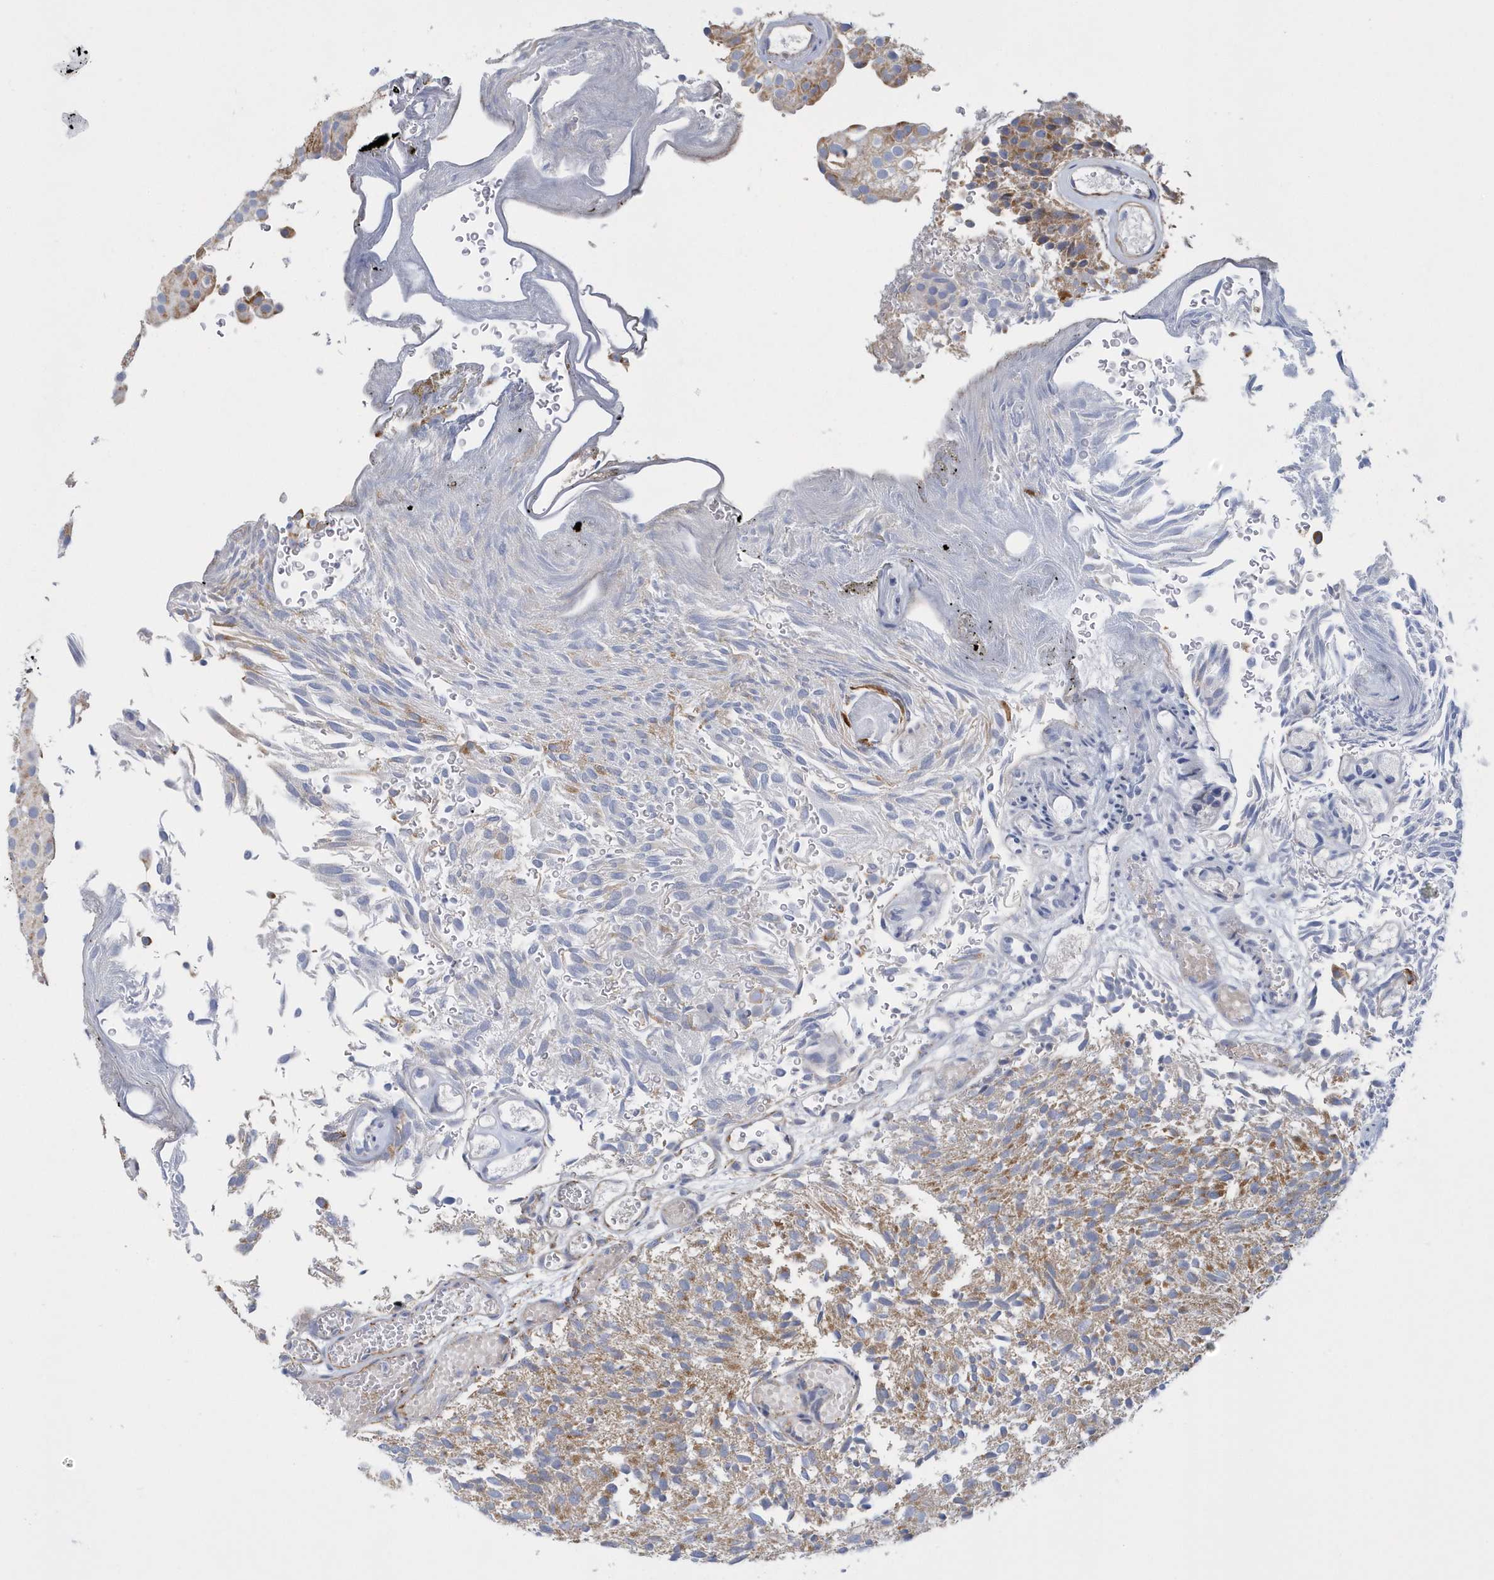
{"staining": {"intensity": "moderate", "quantity": ">75%", "location": "cytoplasmic/membranous"}, "tissue": "urothelial cancer", "cell_type": "Tumor cells", "image_type": "cancer", "snomed": [{"axis": "morphology", "description": "Urothelial carcinoma, Low grade"}, {"axis": "topography", "description": "Urinary bladder"}], "caption": "An IHC histopathology image of tumor tissue is shown. Protein staining in brown shows moderate cytoplasmic/membranous positivity in low-grade urothelial carcinoma within tumor cells.", "gene": "VWA5B2", "patient": {"sex": "male", "age": 78}}